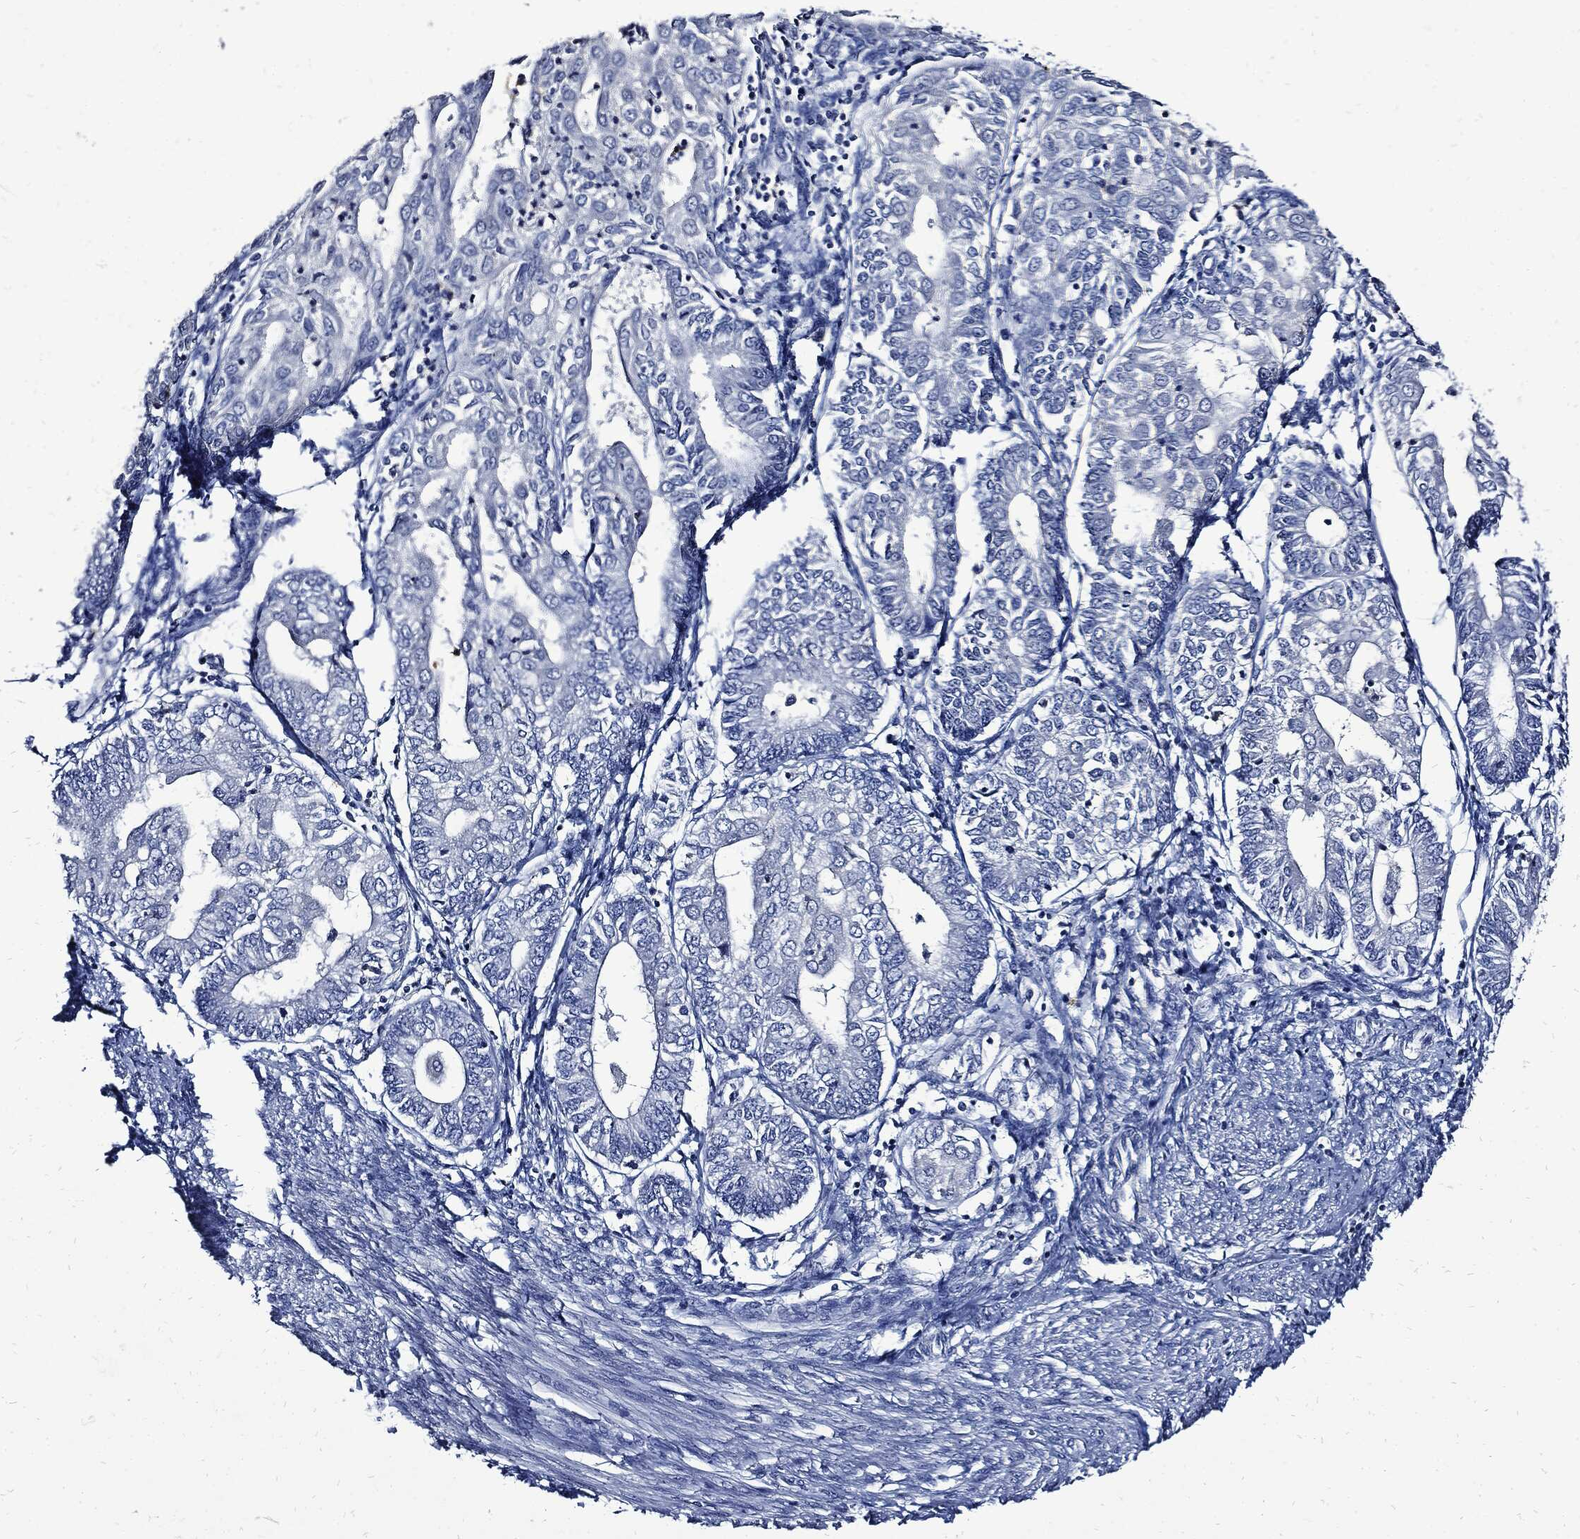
{"staining": {"intensity": "negative", "quantity": "none", "location": "none"}, "tissue": "endometrial cancer", "cell_type": "Tumor cells", "image_type": "cancer", "snomed": [{"axis": "morphology", "description": "Adenocarcinoma, NOS"}, {"axis": "topography", "description": "Endometrium"}], "caption": "Immunohistochemistry (IHC) of human adenocarcinoma (endometrial) shows no positivity in tumor cells.", "gene": "CPE", "patient": {"sex": "female", "age": 68}}